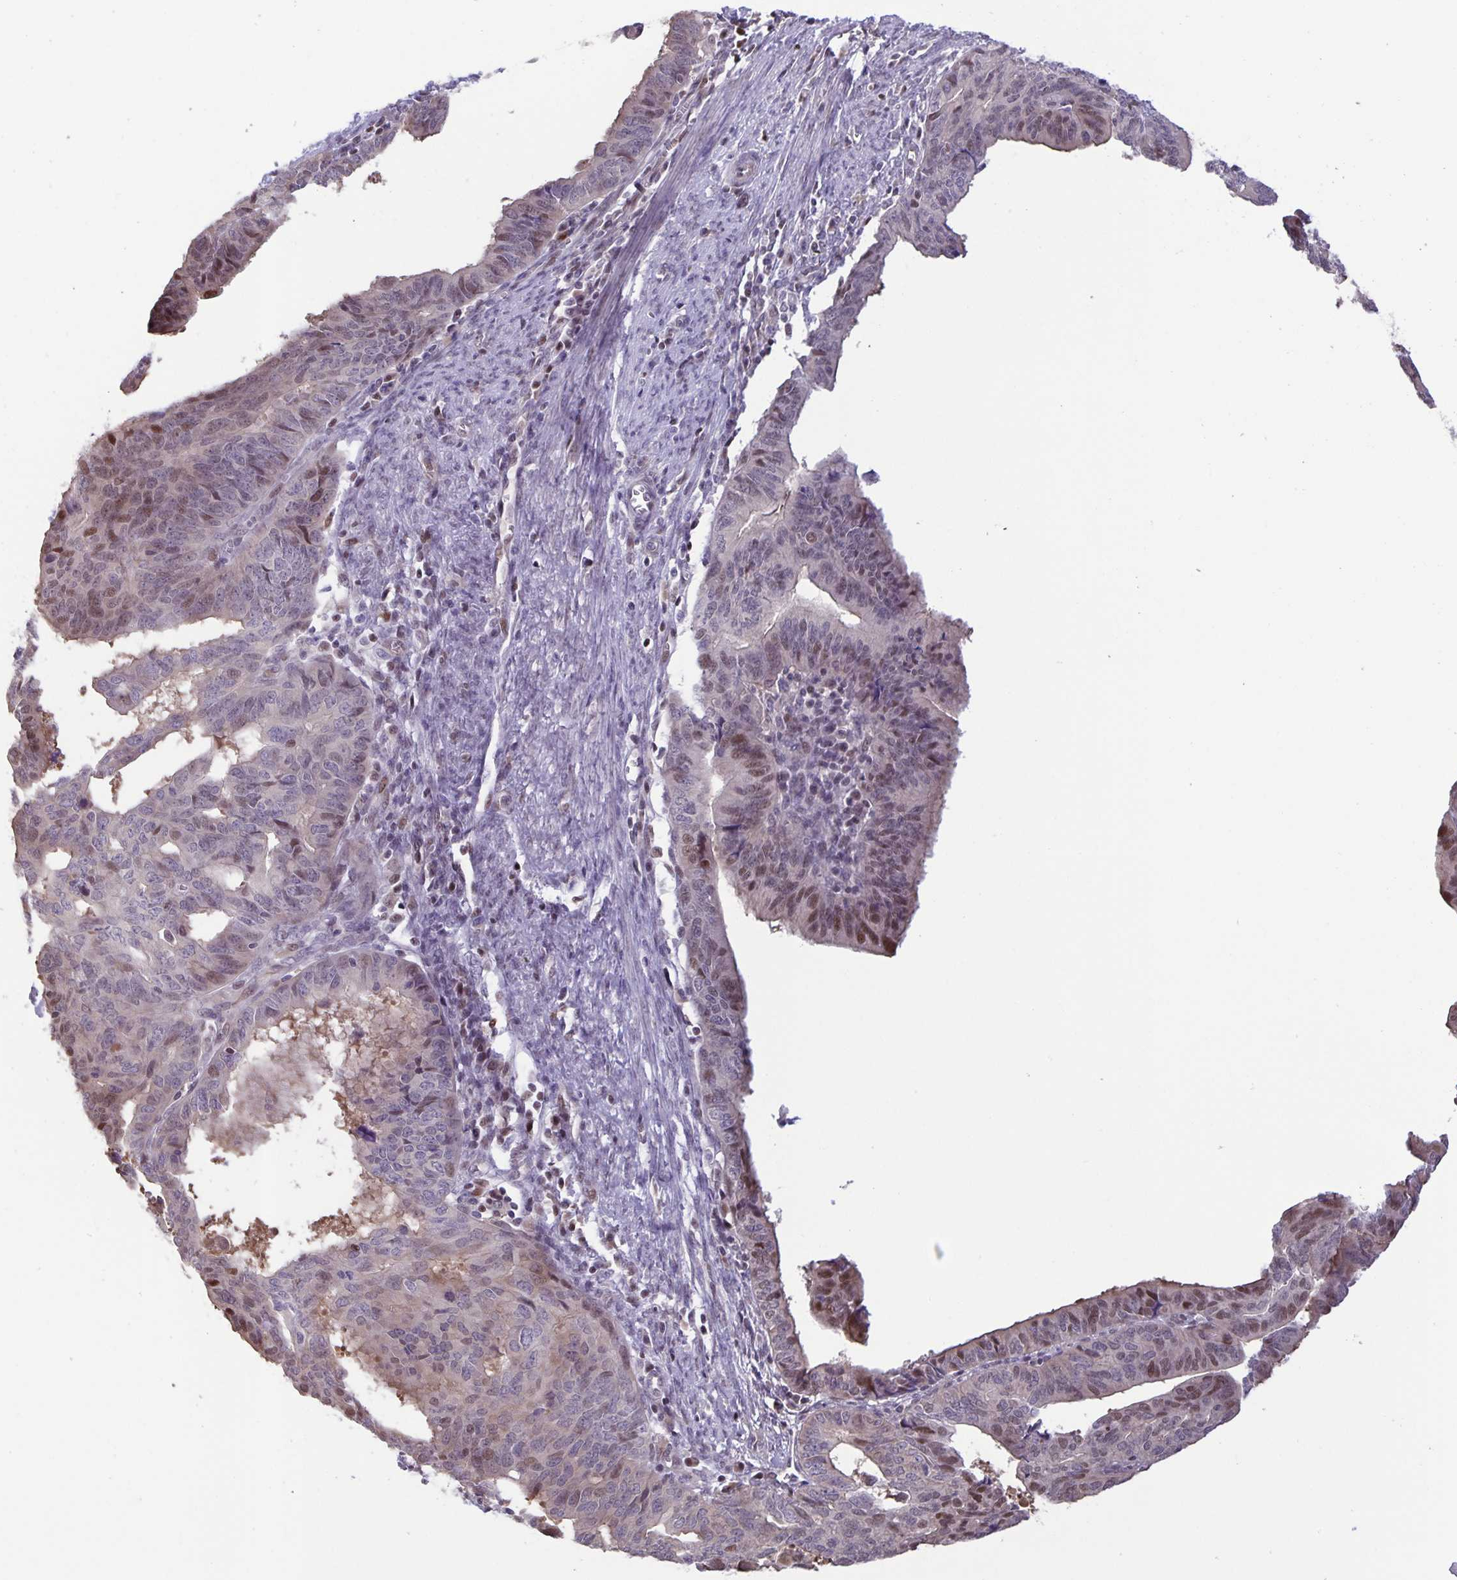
{"staining": {"intensity": "moderate", "quantity": "<25%", "location": "nuclear"}, "tissue": "endometrial cancer", "cell_type": "Tumor cells", "image_type": "cancer", "snomed": [{"axis": "morphology", "description": "Adenocarcinoma, NOS"}, {"axis": "topography", "description": "Endometrium"}], "caption": "High-magnification brightfield microscopy of endometrial cancer stained with DAB (3,3'-diaminobenzidine) (brown) and counterstained with hematoxylin (blue). tumor cells exhibit moderate nuclear positivity is identified in about<25% of cells. The staining is performed using DAB (3,3'-diaminobenzidine) brown chromogen to label protein expression. The nuclei are counter-stained blue using hematoxylin.", "gene": "MAPK12", "patient": {"sex": "female", "age": 65}}